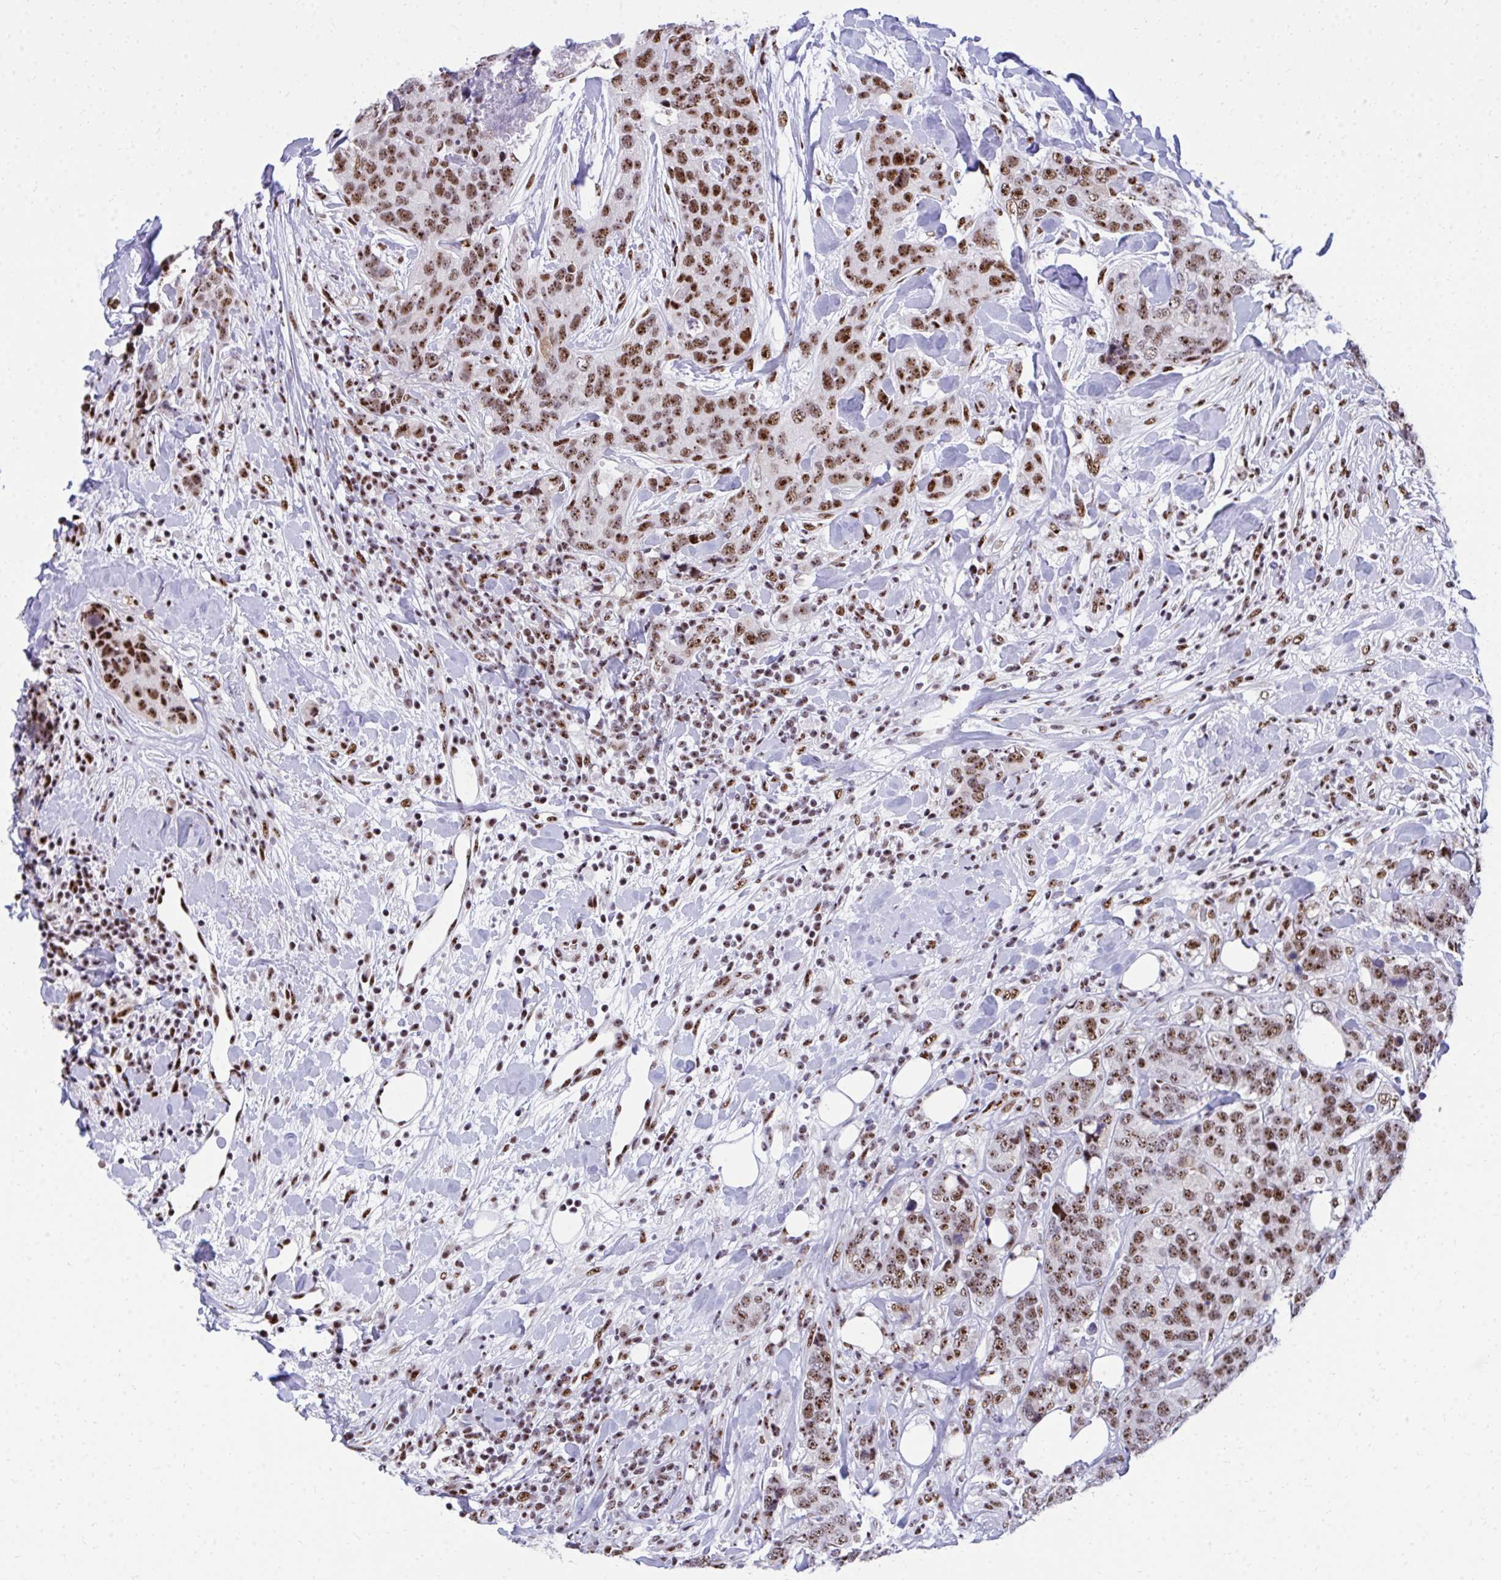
{"staining": {"intensity": "moderate", "quantity": ">75%", "location": "nuclear"}, "tissue": "breast cancer", "cell_type": "Tumor cells", "image_type": "cancer", "snomed": [{"axis": "morphology", "description": "Lobular carcinoma"}, {"axis": "topography", "description": "Breast"}], "caption": "IHC of breast lobular carcinoma reveals medium levels of moderate nuclear staining in approximately >75% of tumor cells.", "gene": "PELP1", "patient": {"sex": "female", "age": 59}}